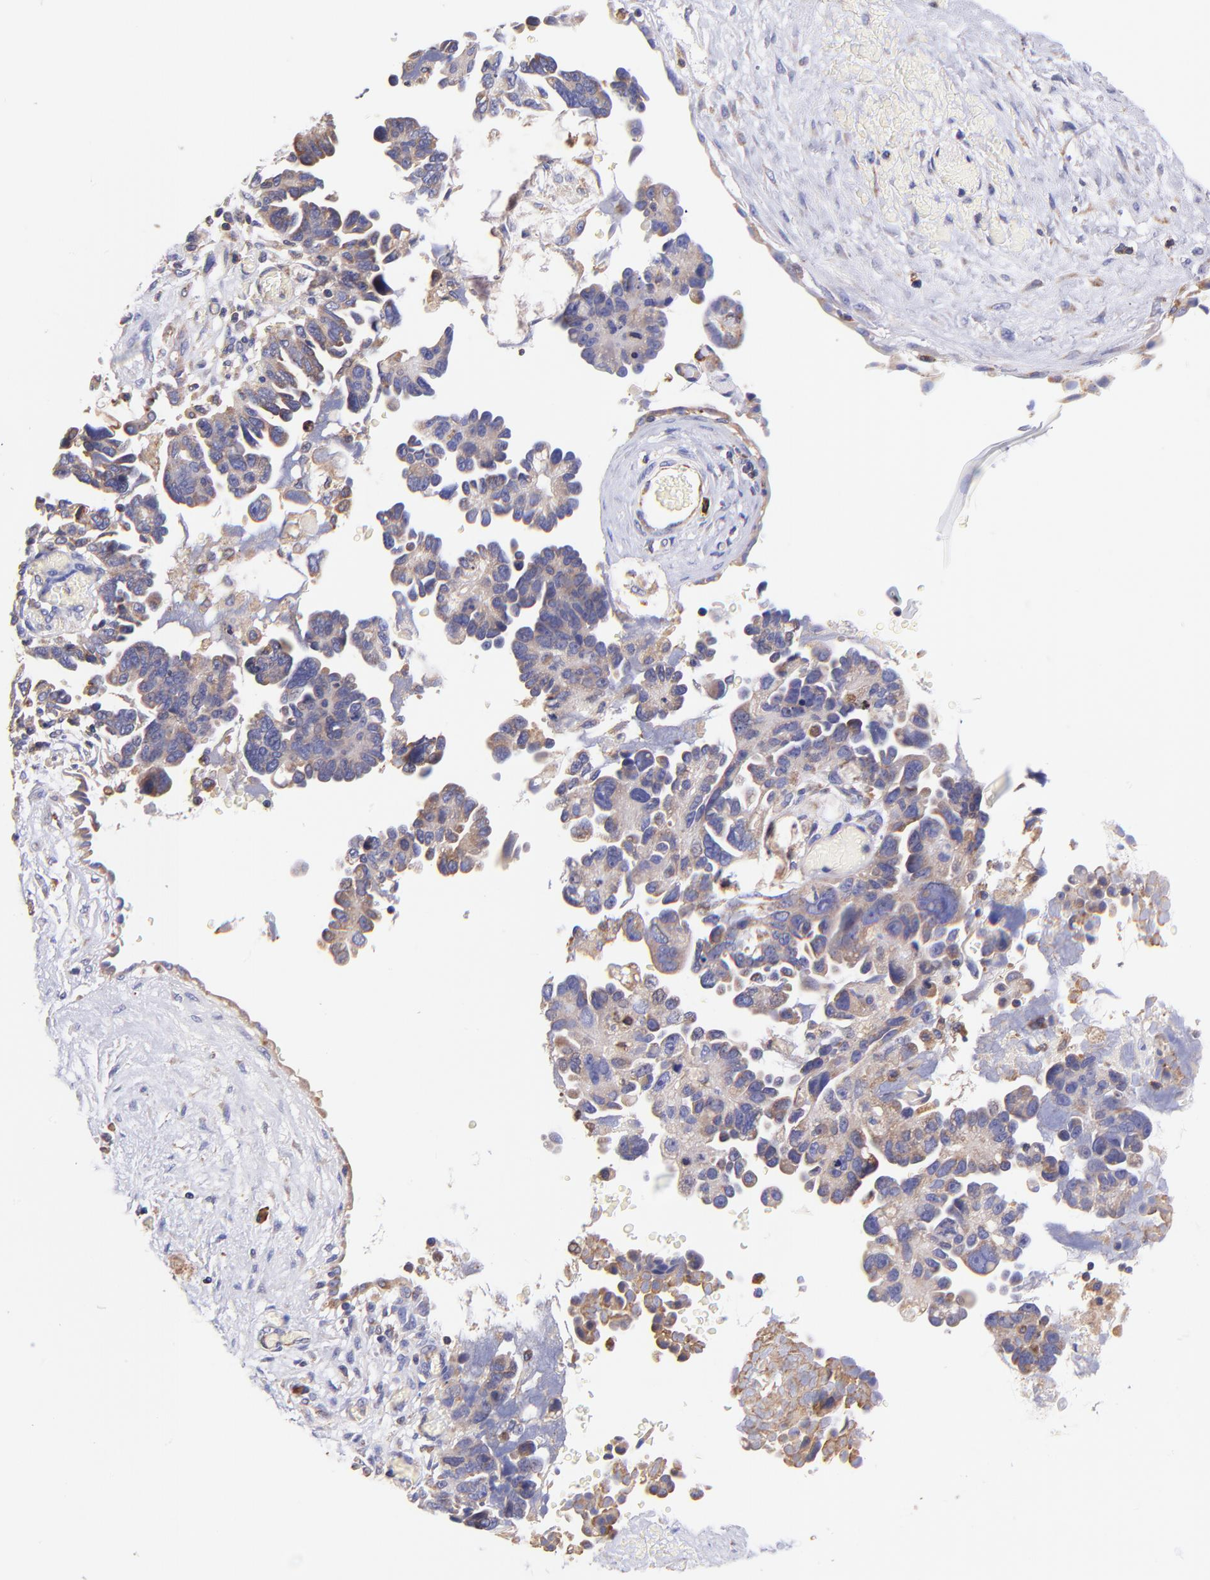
{"staining": {"intensity": "weak", "quantity": ">75%", "location": "cytoplasmic/membranous"}, "tissue": "ovarian cancer", "cell_type": "Tumor cells", "image_type": "cancer", "snomed": [{"axis": "morphology", "description": "Cystadenocarcinoma, serous, NOS"}, {"axis": "topography", "description": "Ovary"}], "caption": "Weak cytoplasmic/membranous expression is seen in about >75% of tumor cells in ovarian cancer (serous cystadenocarcinoma).", "gene": "PREX1", "patient": {"sex": "female", "age": 63}}